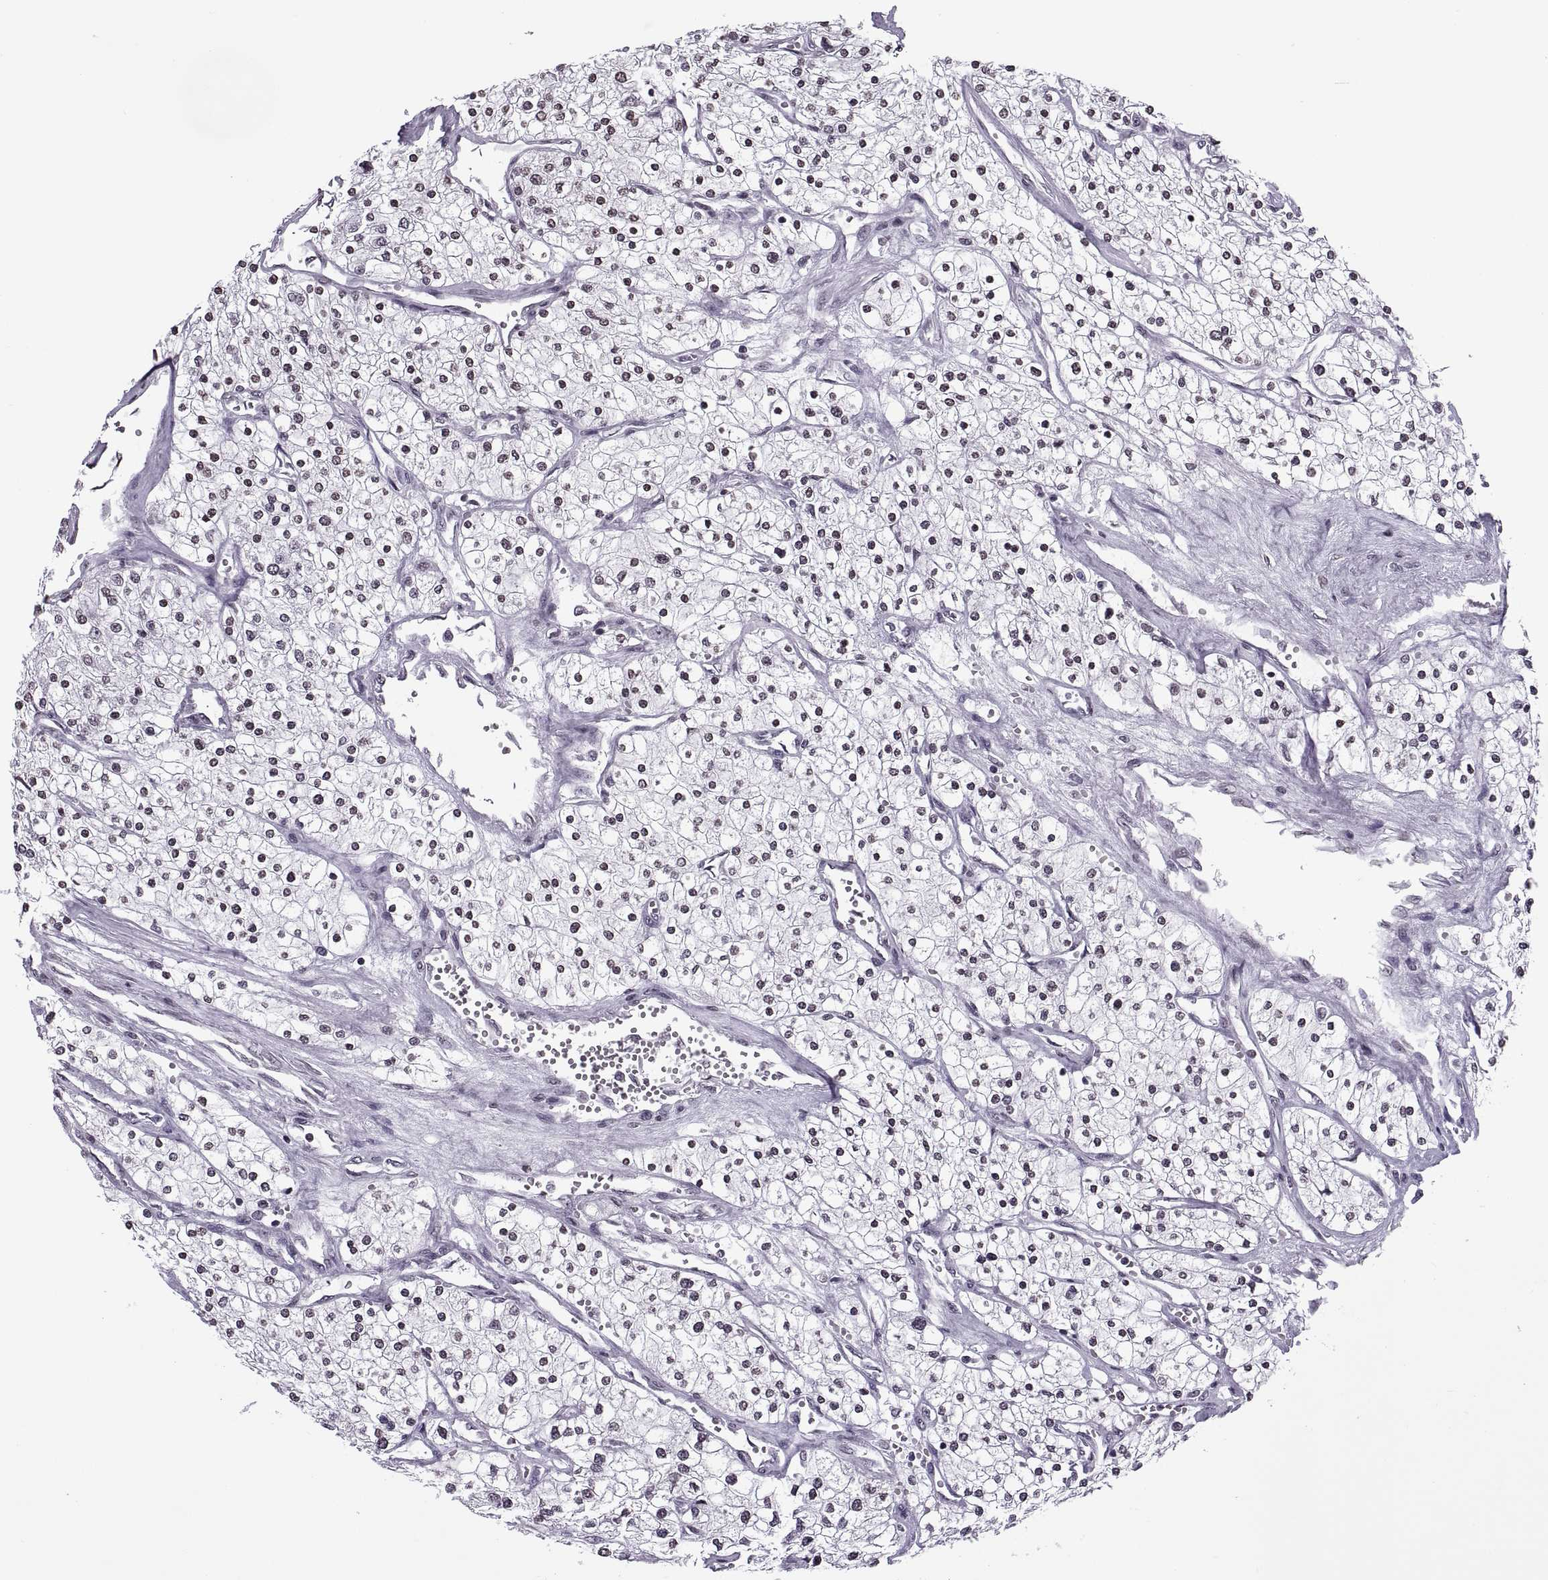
{"staining": {"intensity": "weak", "quantity": "25%-75%", "location": "nuclear"}, "tissue": "renal cancer", "cell_type": "Tumor cells", "image_type": "cancer", "snomed": [{"axis": "morphology", "description": "Adenocarcinoma, NOS"}, {"axis": "topography", "description": "Kidney"}], "caption": "Brown immunohistochemical staining in adenocarcinoma (renal) displays weak nuclear staining in about 25%-75% of tumor cells.", "gene": "H1-8", "patient": {"sex": "male", "age": 80}}